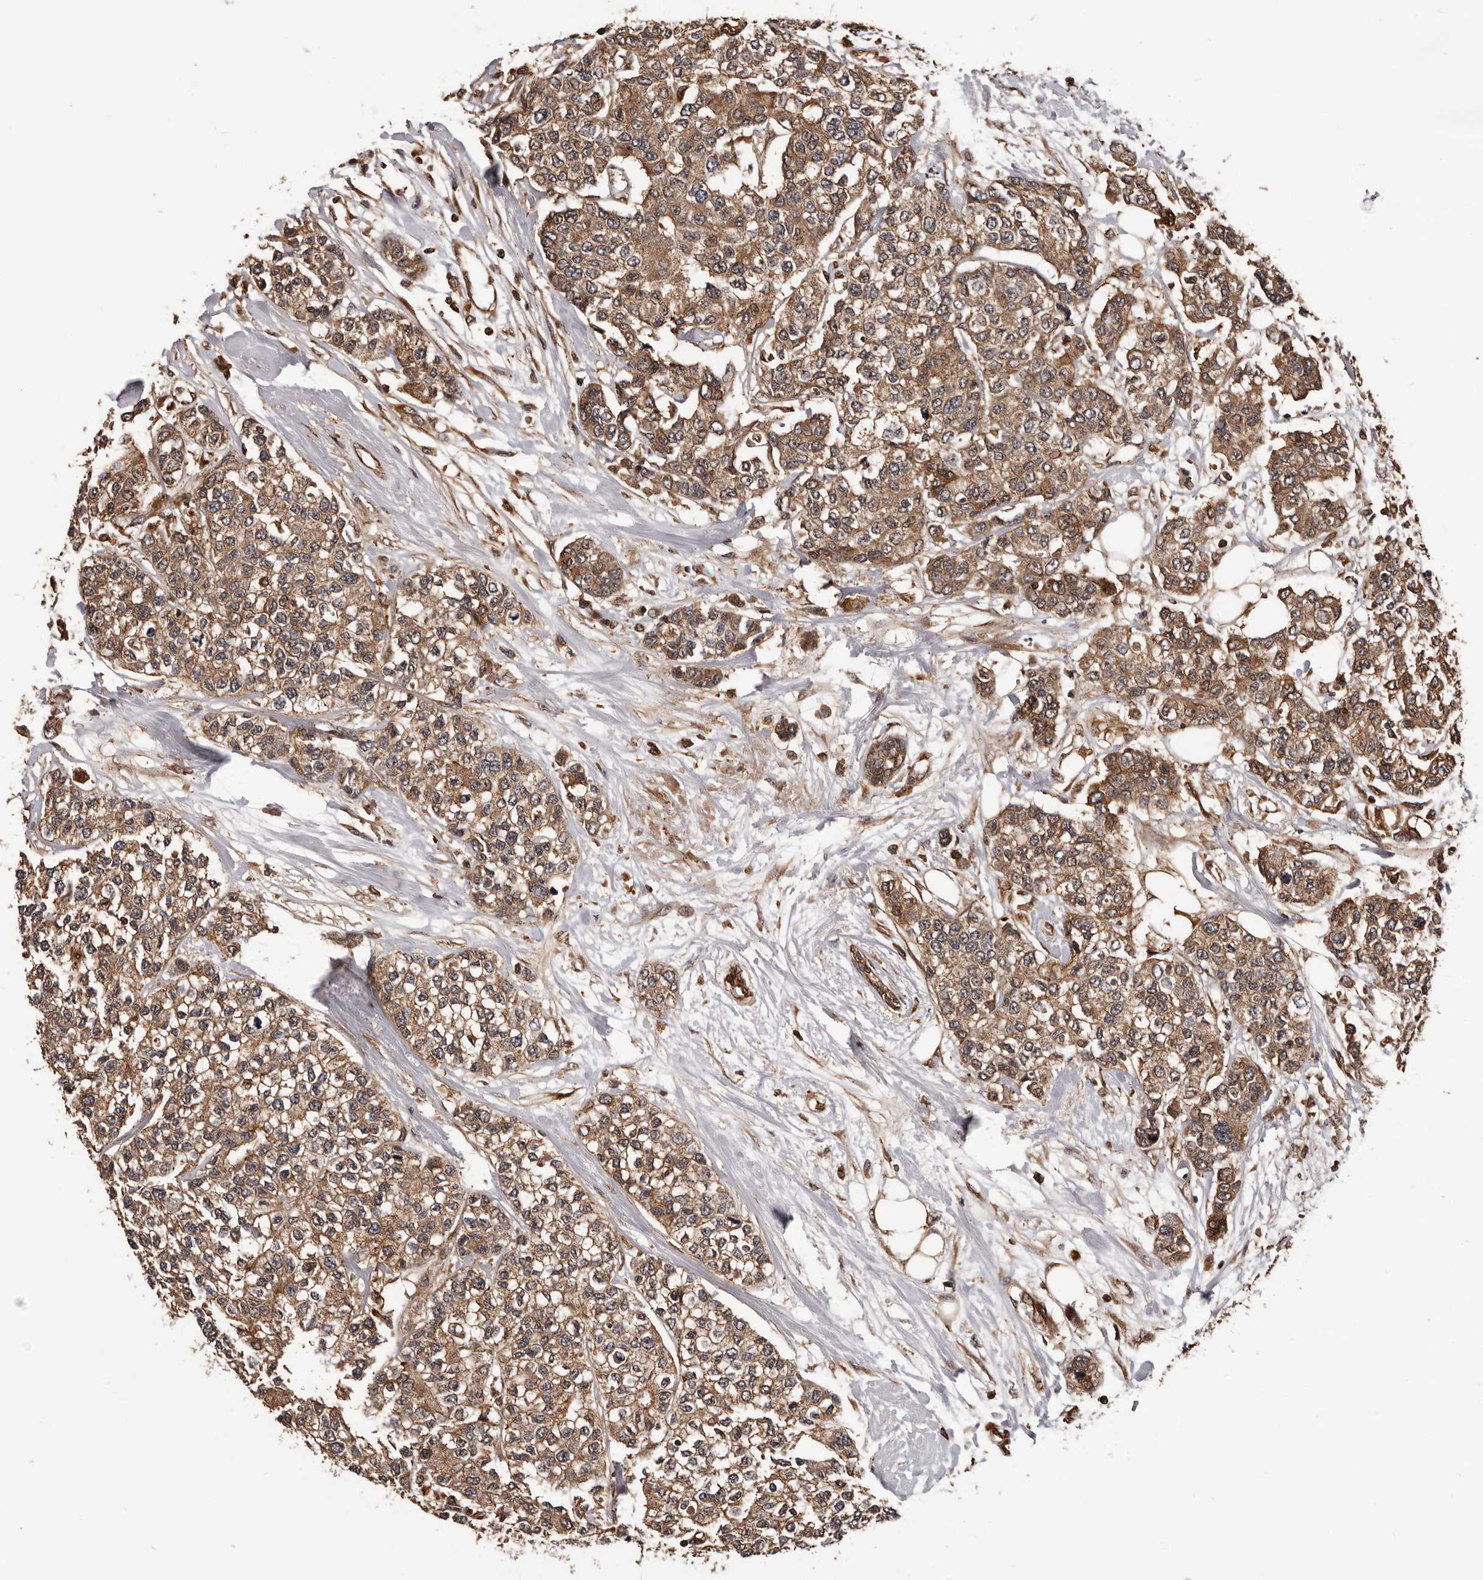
{"staining": {"intensity": "moderate", "quantity": ">75%", "location": "cytoplasmic/membranous"}, "tissue": "breast cancer", "cell_type": "Tumor cells", "image_type": "cancer", "snomed": [{"axis": "morphology", "description": "Duct carcinoma"}, {"axis": "topography", "description": "Breast"}], "caption": "Tumor cells exhibit medium levels of moderate cytoplasmic/membranous positivity in approximately >75% of cells in breast cancer (infiltrating ductal carcinoma).", "gene": "ADAMTS2", "patient": {"sex": "female", "age": 51}}